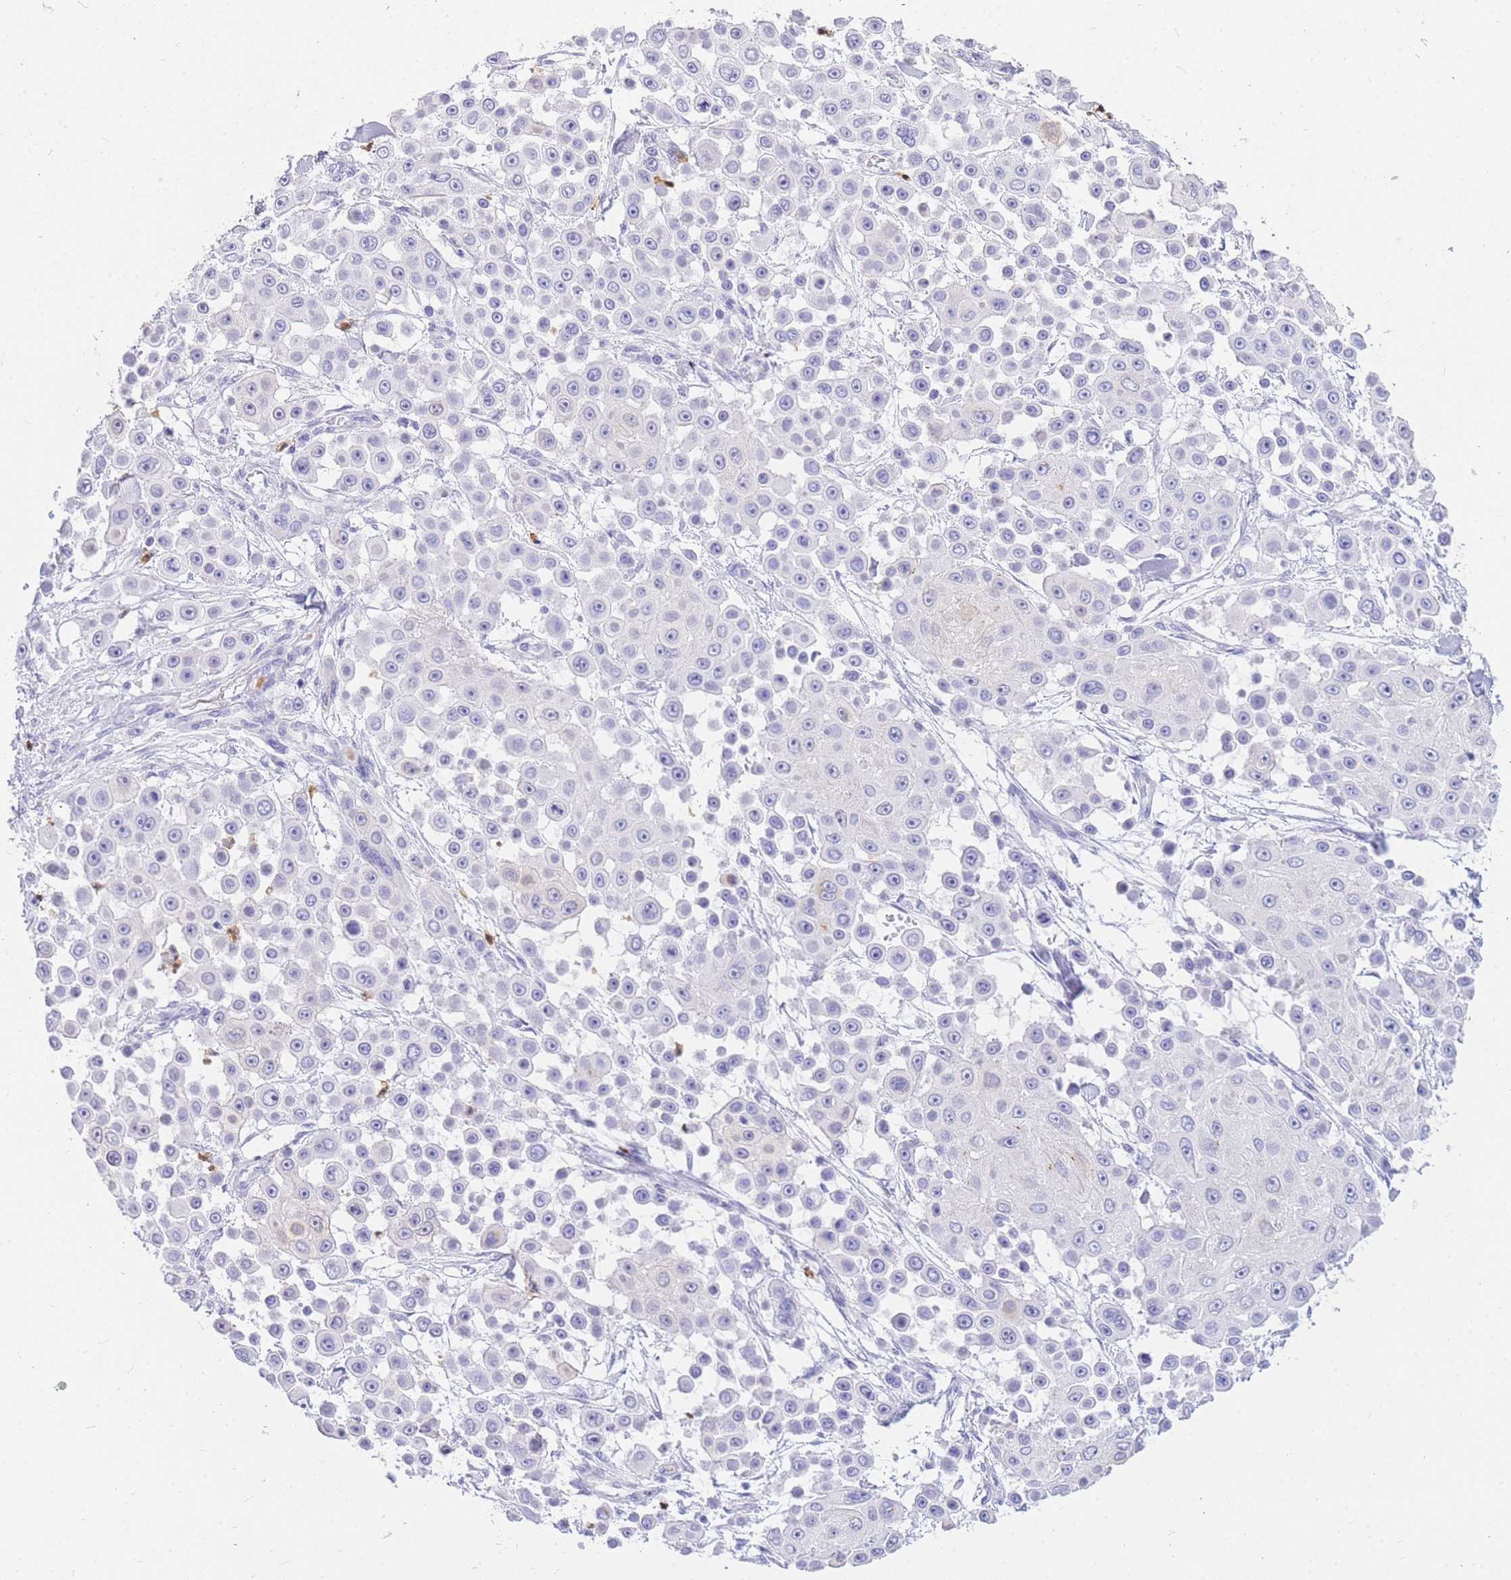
{"staining": {"intensity": "negative", "quantity": "none", "location": "none"}, "tissue": "skin cancer", "cell_type": "Tumor cells", "image_type": "cancer", "snomed": [{"axis": "morphology", "description": "Squamous cell carcinoma, NOS"}, {"axis": "topography", "description": "Skin"}], "caption": "Protein analysis of skin squamous cell carcinoma reveals no significant expression in tumor cells.", "gene": "HERC1", "patient": {"sex": "male", "age": 67}}